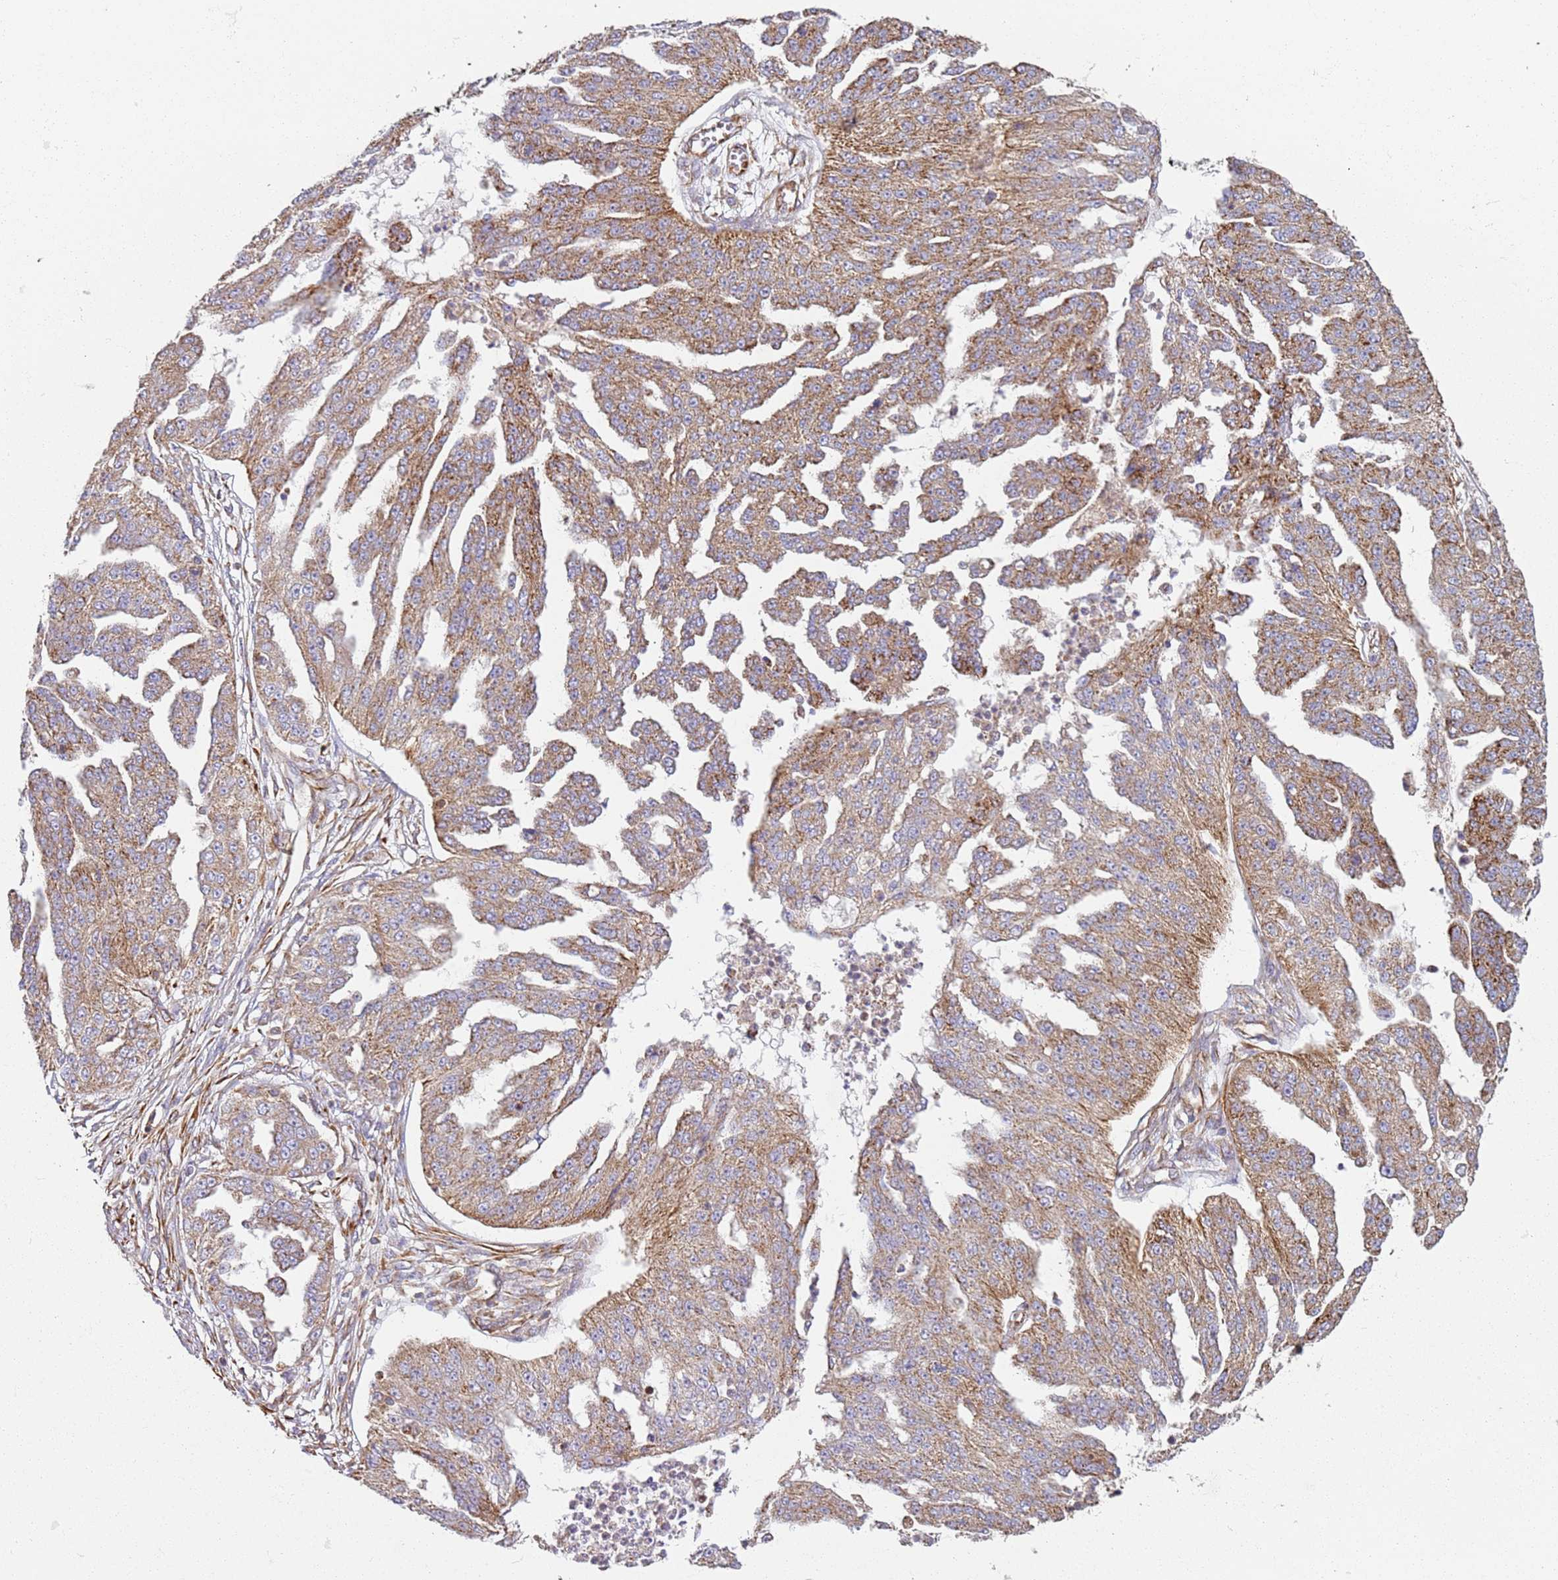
{"staining": {"intensity": "moderate", "quantity": ">75%", "location": "cytoplasmic/membranous"}, "tissue": "ovarian cancer", "cell_type": "Tumor cells", "image_type": "cancer", "snomed": [{"axis": "morphology", "description": "Cystadenocarcinoma, serous, NOS"}, {"axis": "topography", "description": "Ovary"}], "caption": "The image displays immunohistochemical staining of ovarian cancer. There is moderate cytoplasmic/membranous staining is seen in about >75% of tumor cells.", "gene": "SNAPIN", "patient": {"sex": "female", "age": 58}}